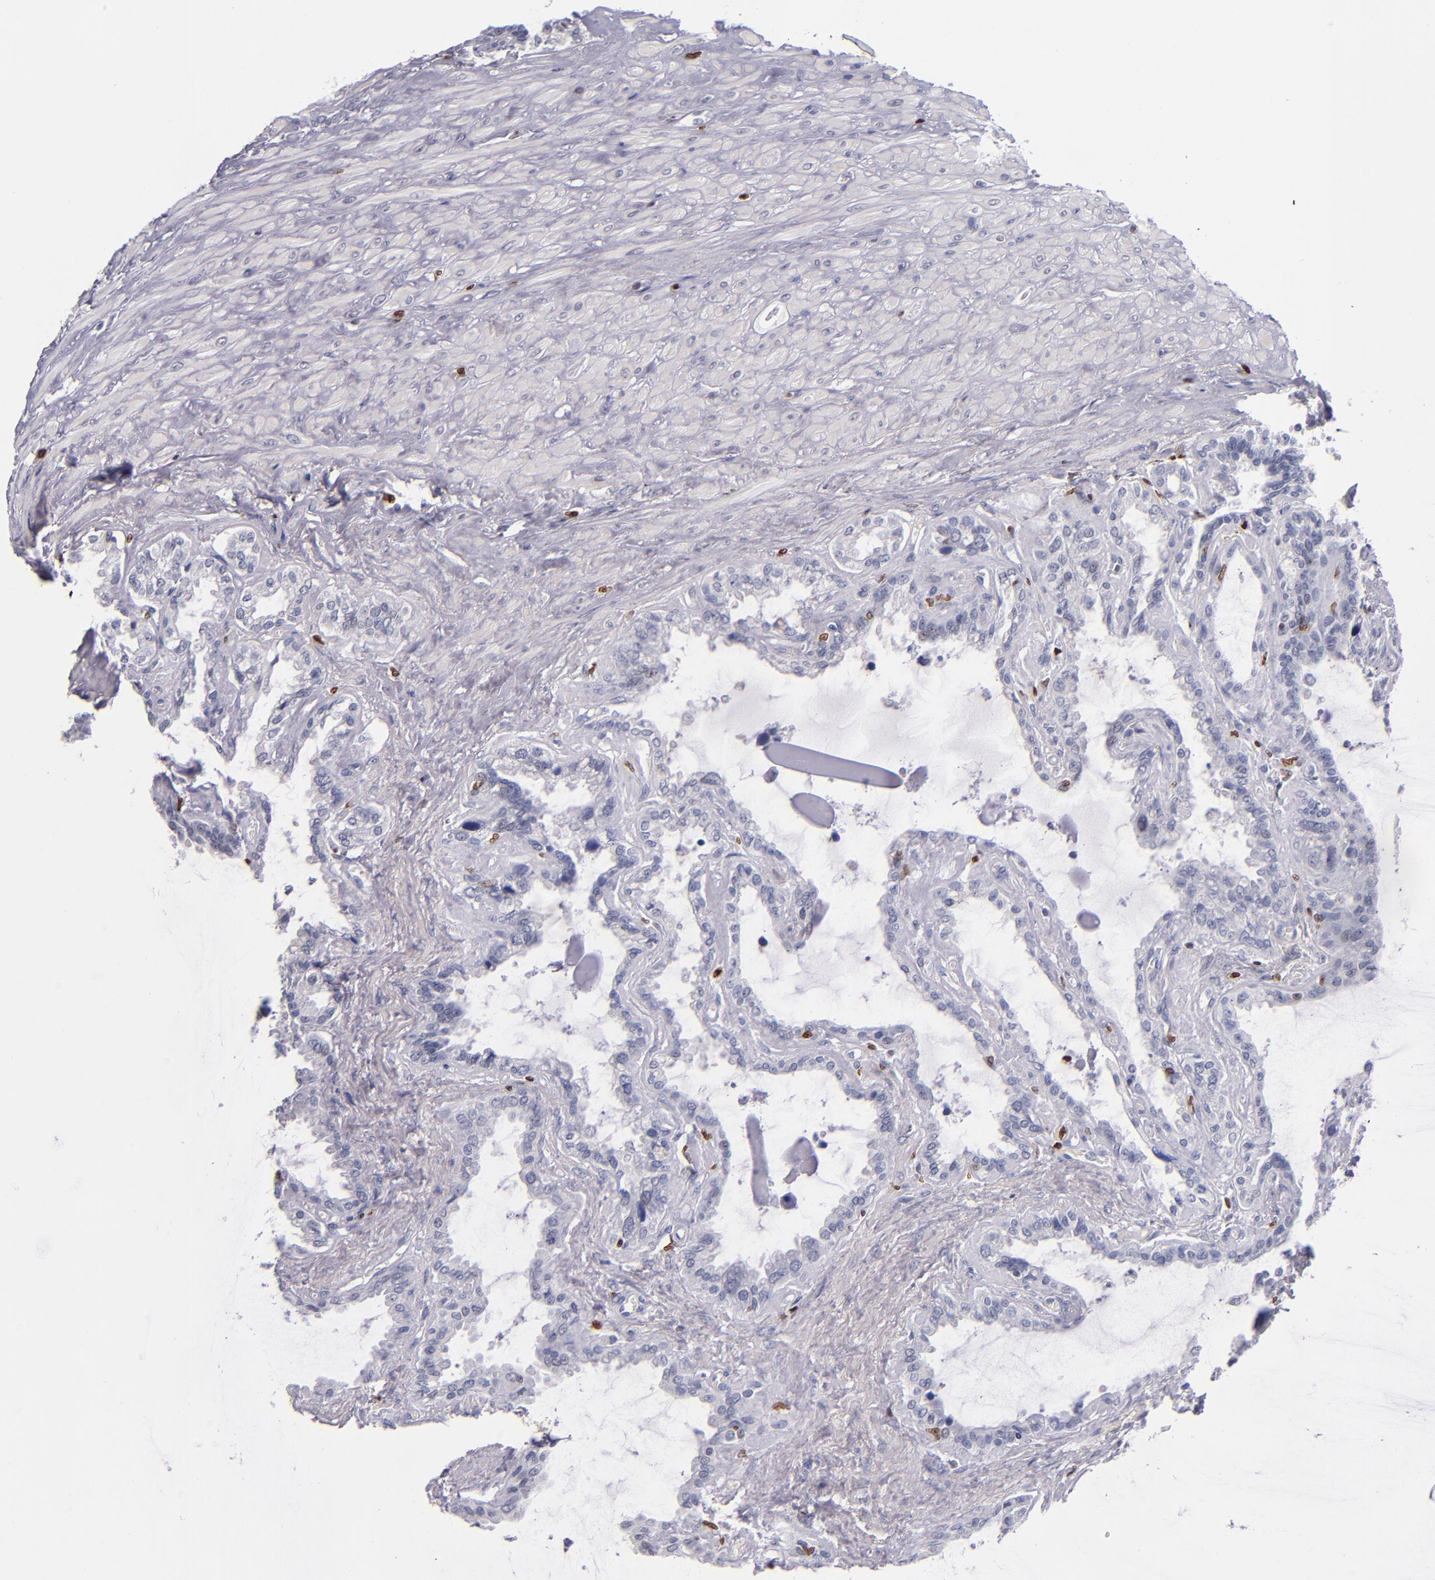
{"staining": {"intensity": "negative", "quantity": "none", "location": "none"}, "tissue": "seminal vesicle", "cell_type": "Glandular cells", "image_type": "normal", "snomed": [{"axis": "morphology", "description": "Normal tissue, NOS"}, {"axis": "morphology", "description": "Inflammation, NOS"}, {"axis": "topography", "description": "Urinary bladder"}, {"axis": "topography", "description": "Prostate"}, {"axis": "topography", "description": "Seminal veicle"}], "caption": "DAB (3,3'-diaminobenzidine) immunohistochemical staining of benign human seminal vesicle exhibits no significant expression in glandular cells.", "gene": "CDKL5", "patient": {"sex": "male", "age": 82}}